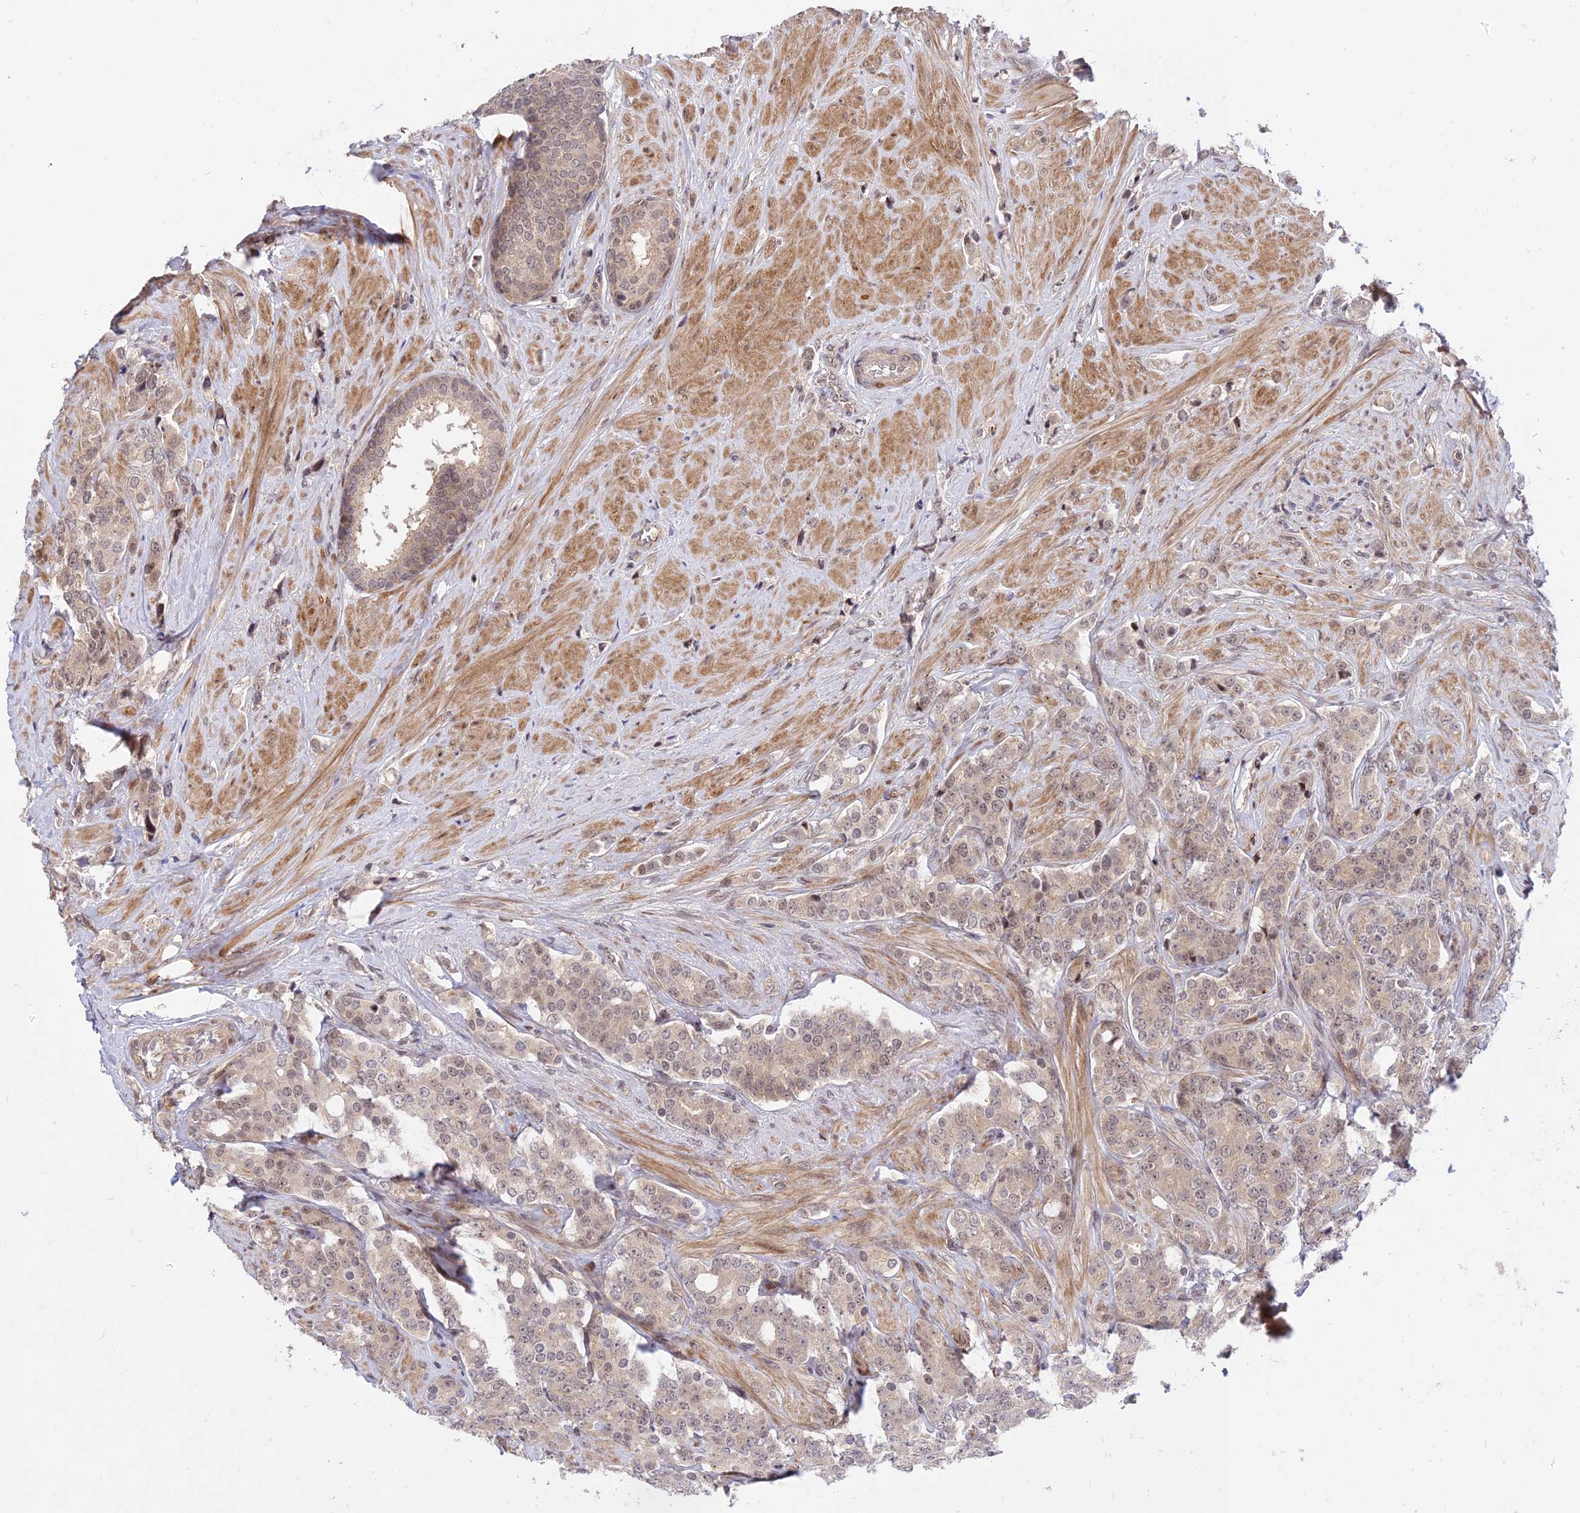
{"staining": {"intensity": "weak", "quantity": ">75%", "location": "nuclear"}, "tissue": "prostate cancer", "cell_type": "Tumor cells", "image_type": "cancer", "snomed": [{"axis": "morphology", "description": "Adenocarcinoma, High grade"}, {"axis": "topography", "description": "Prostate"}], "caption": "Prostate cancer (adenocarcinoma (high-grade)) tissue exhibits weak nuclear expression in approximately >75% of tumor cells, visualized by immunohistochemistry. Using DAB (brown) and hematoxylin (blue) stains, captured at high magnification using brightfield microscopy.", "gene": "ZNF85", "patient": {"sex": "male", "age": 62}}